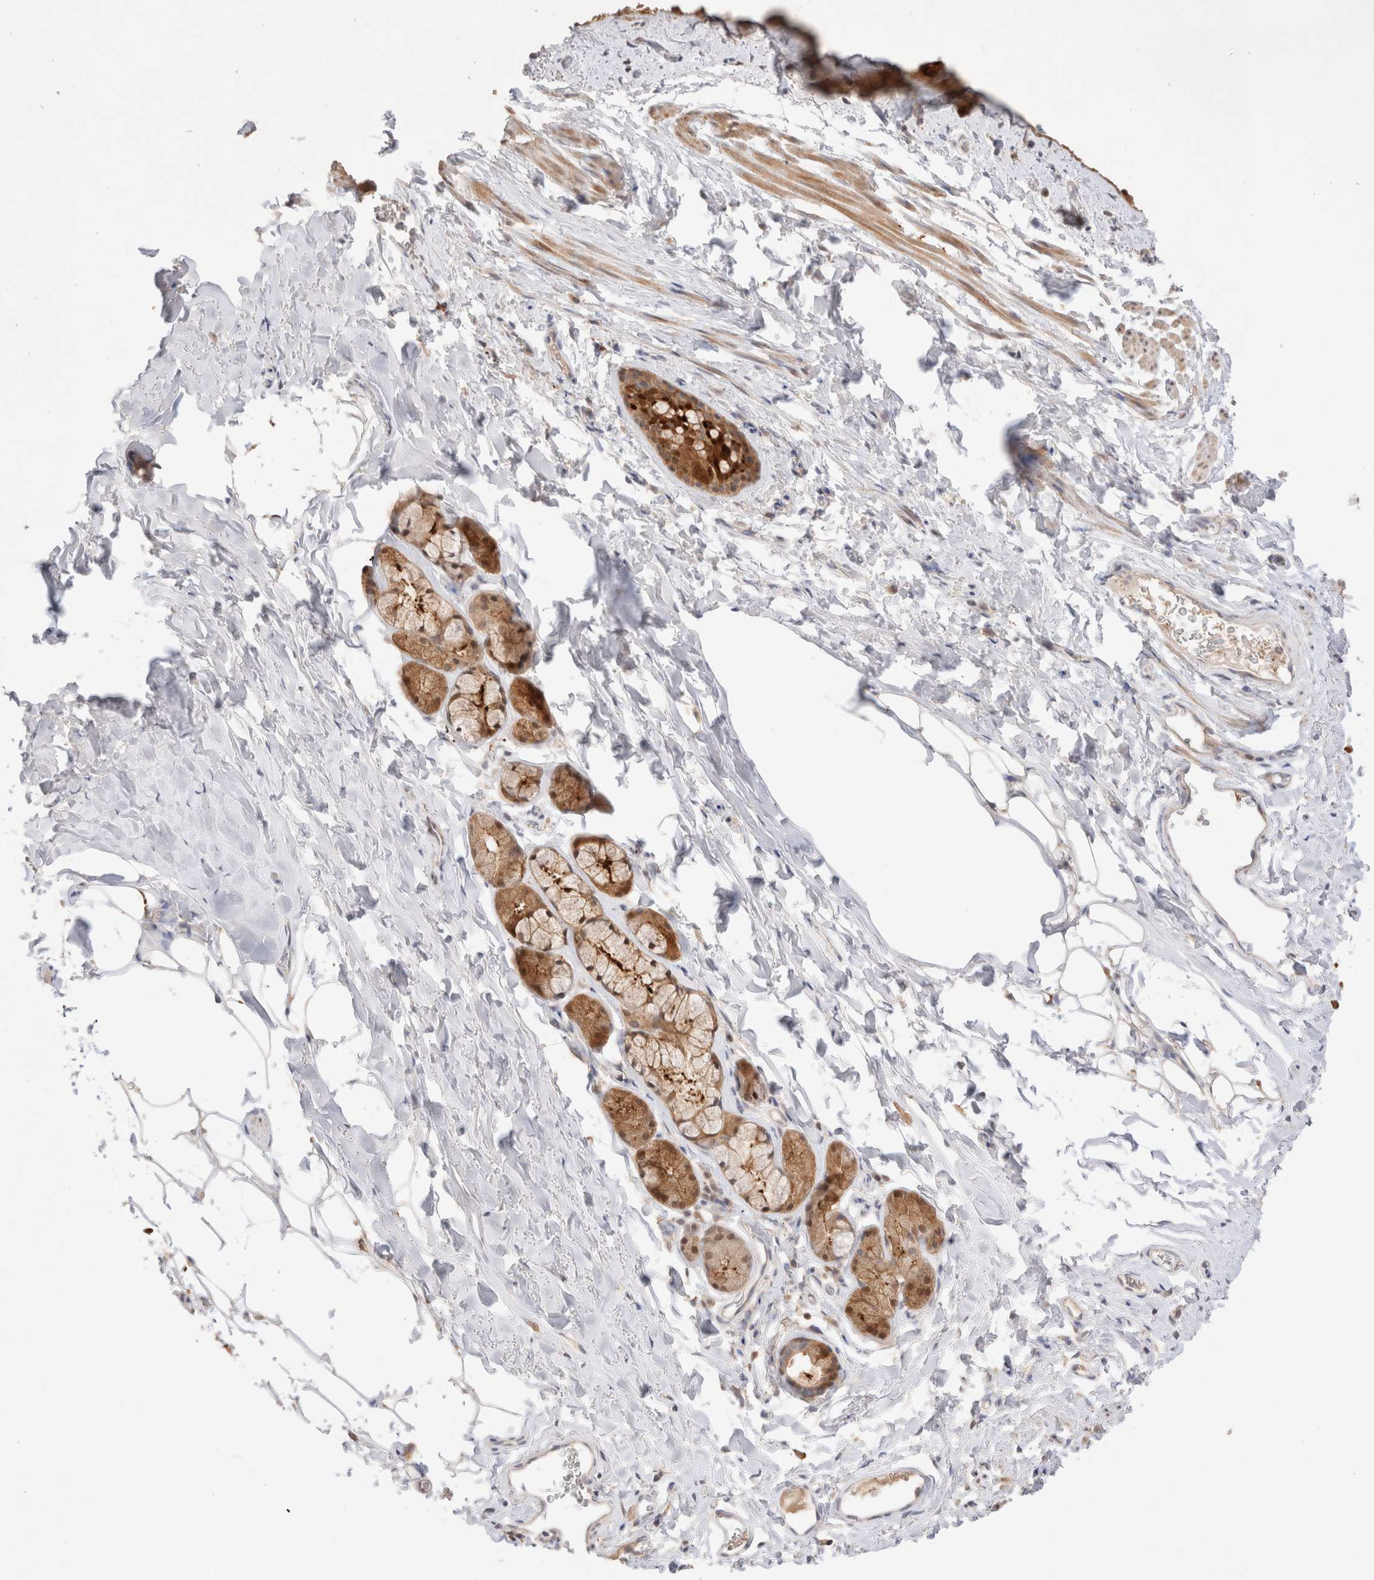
{"staining": {"intensity": "strong", "quantity": ">75%", "location": "cytoplasmic/membranous,nuclear"}, "tissue": "bronchus", "cell_type": "Respiratory epithelial cells", "image_type": "normal", "snomed": [{"axis": "morphology", "description": "Normal tissue, NOS"}, {"axis": "topography", "description": "Cartilage tissue"}, {"axis": "topography", "description": "Bronchus"}, {"axis": "topography", "description": "Lung"}], "caption": "DAB (3,3'-diaminobenzidine) immunohistochemical staining of unremarkable bronchus displays strong cytoplasmic/membranous,nuclear protein expression in about >75% of respiratory epithelial cells. (DAB (3,3'-diaminobenzidine) IHC, brown staining for protein, blue staining for nuclei).", "gene": "STARD10", "patient": {"sex": "male", "age": 64}}